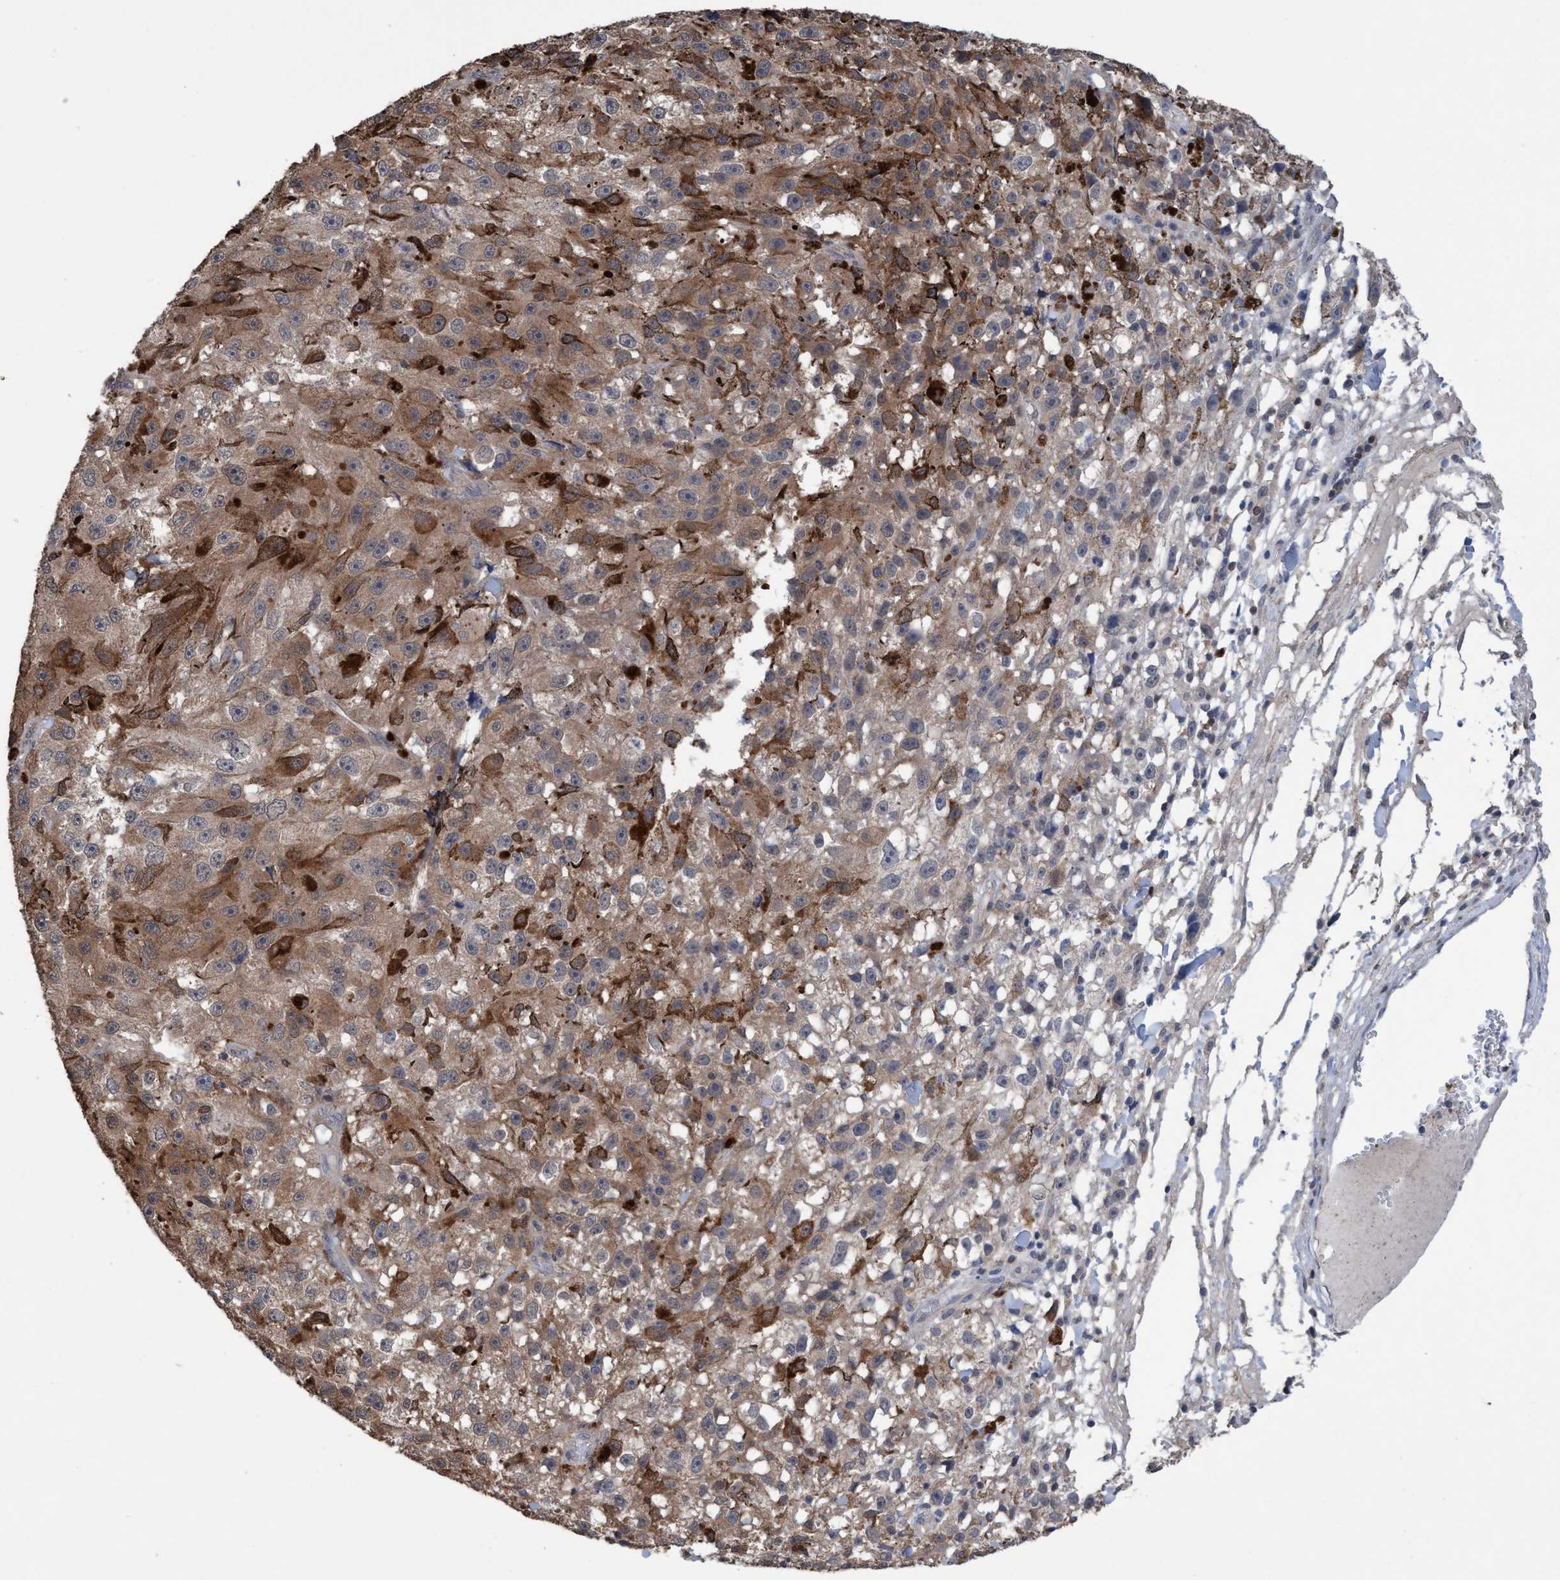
{"staining": {"intensity": "moderate", "quantity": ">75%", "location": "cytoplasmic/membranous"}, "tissue": "melanoma", "cell_type": "Tumor cells", "image_type": "cancer", "snomed": [{"axis": "morphology", "description": "Malignant melanoma, NOS"}, {"axis": "topography", "description": "Skin"}], "caption": "Moderate cytoplasmic/membranous protein staining is present in about >75% of tumor cells in melanoma.", "gene": "GLOD4", "patient": {"sex": "female", "age": 104}}